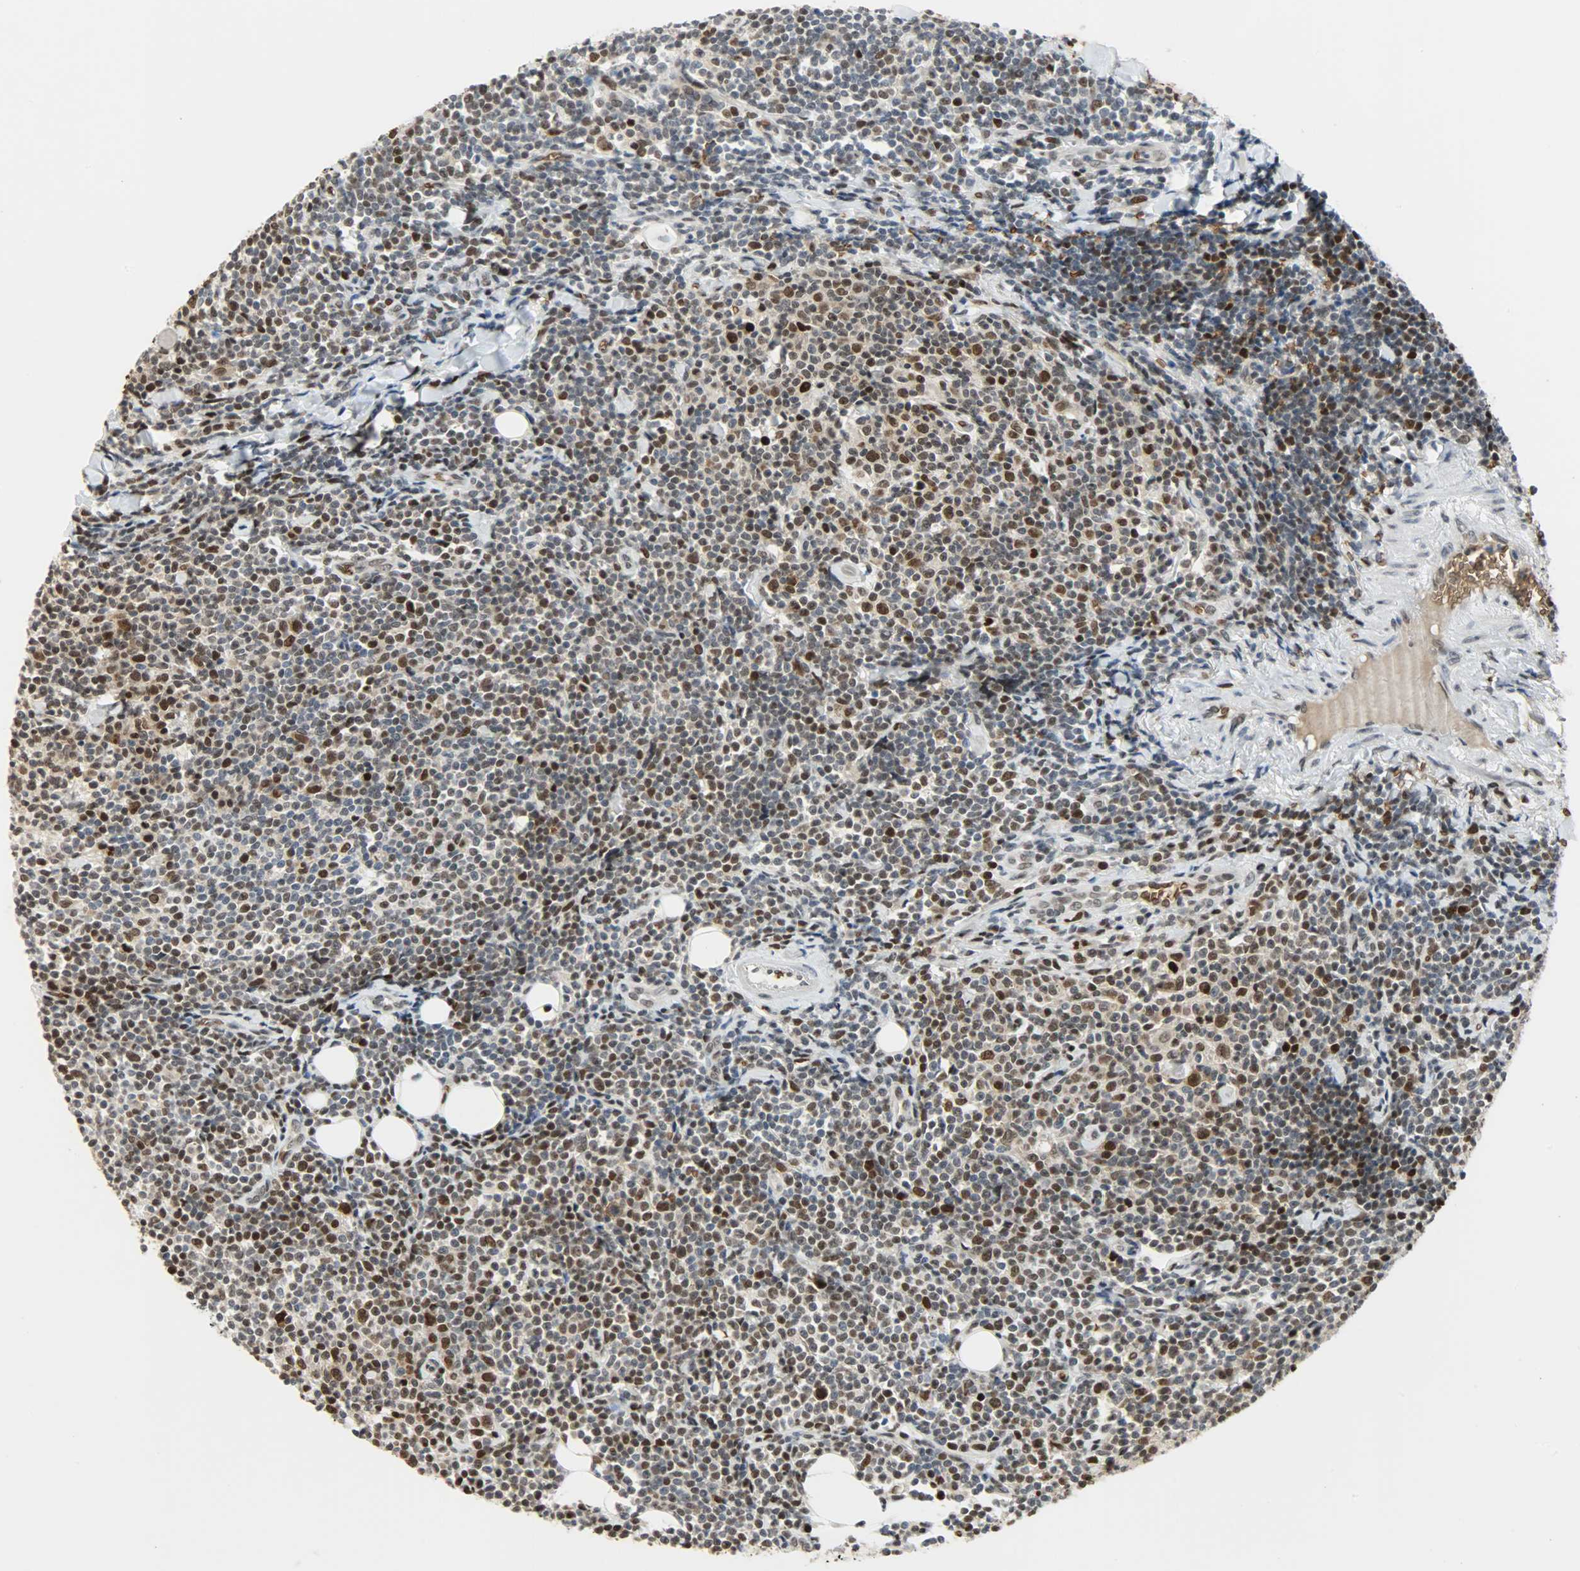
{"staining": {"intensity": "strong", "quantity": "25%-75%", "location": "cytoplasmic/membranous,nuclear"}, "tissue": "lymphoma", "cell_type": "Tumor cells", "image_type": "cancer", "snomed": [{"axis": "morphology", "description": "Malignant lymphoma, non-Hodgkin's type, Low grade"}, {"axis": "topography", "description": "Soft tissue"}], "caption": "Immunohistochemical staining of lymphoma exhibits strong cytoplasmic/membranous and nuclear protein staining in about 25%-75% of tumor cells.", "gene": "SNAI1", "patient": {"sex": "male", "age": 92}}